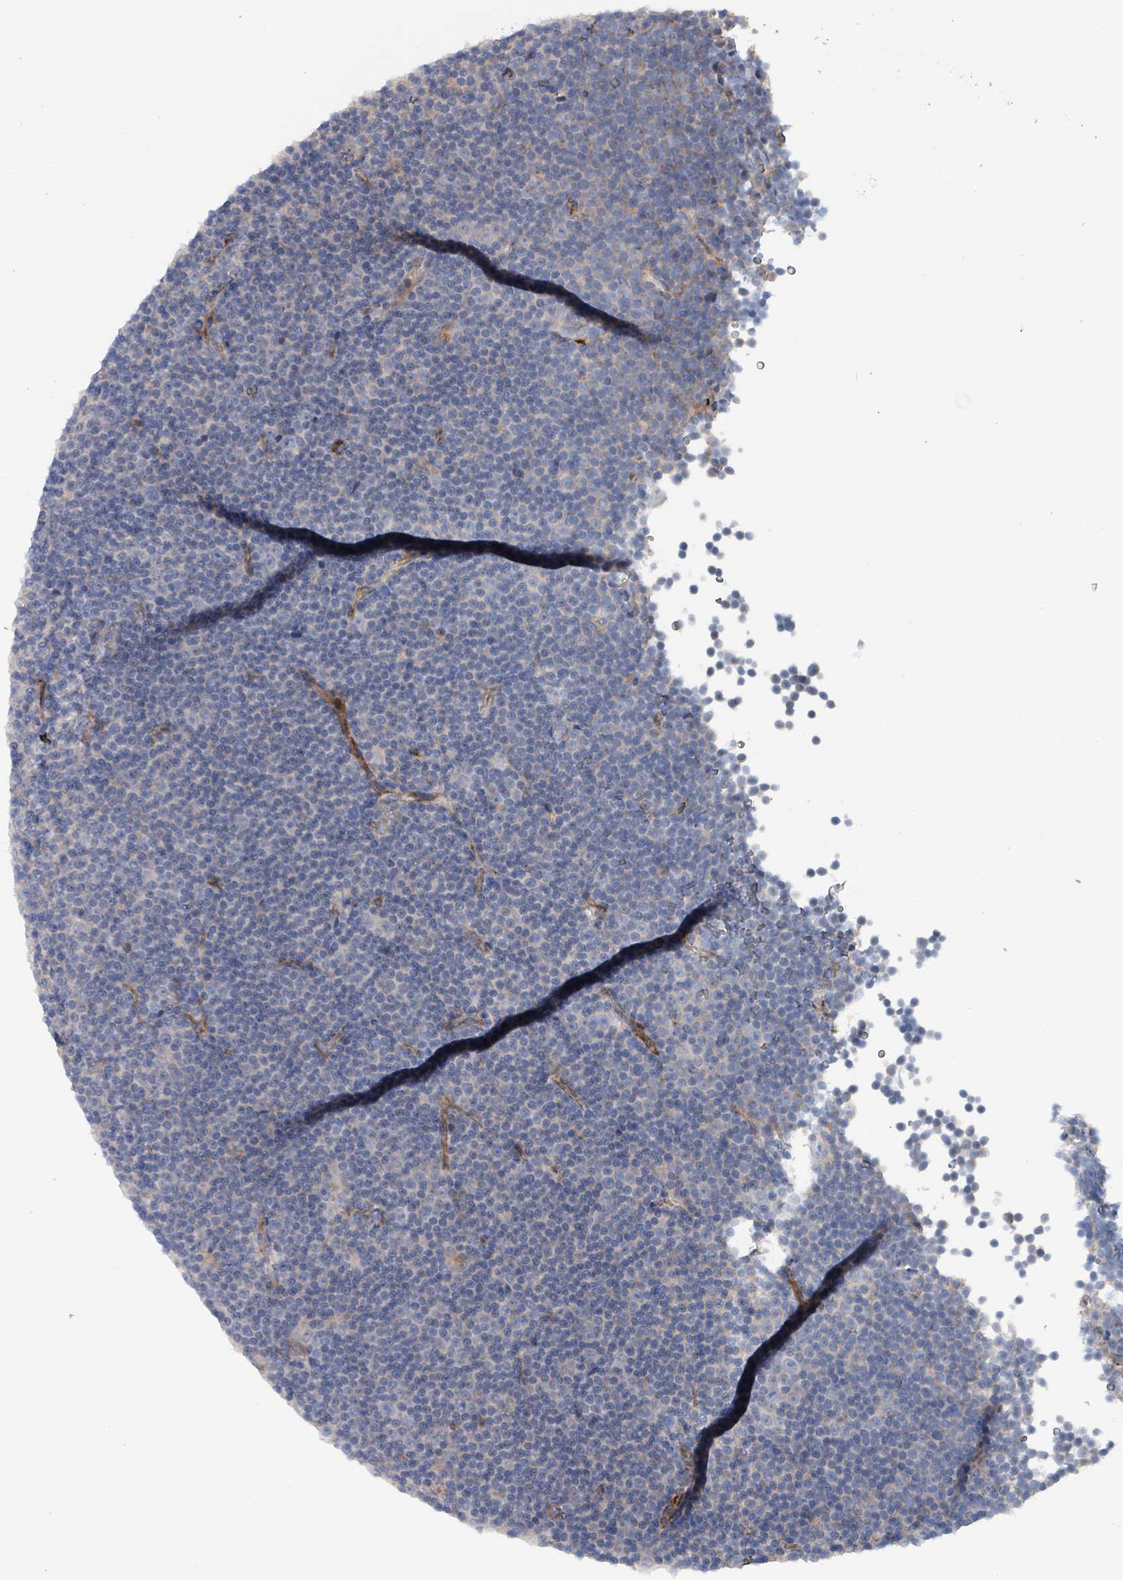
{"staining": {"intensity": "negative", "quantity": "none", "location": "none"}, "tissue": "lymphoma", "cell_type": "Tumor cells", "image_type": "cancer", "snomed": [{"axis": "morphology", "description": "Malignant lymphoma, non-Hodgkin's type, Low grade"}, {"axis": "topography", "description": "Lymph node"}], "caption": "The immunohistochemistry photomicrograph has no significant staining in tumor cells of malignant lymphoma, non-Hodgkin's type (low-grade) tissue.", "gene": "TAAR5", "patient": {"sex": "female", "age": 67}}